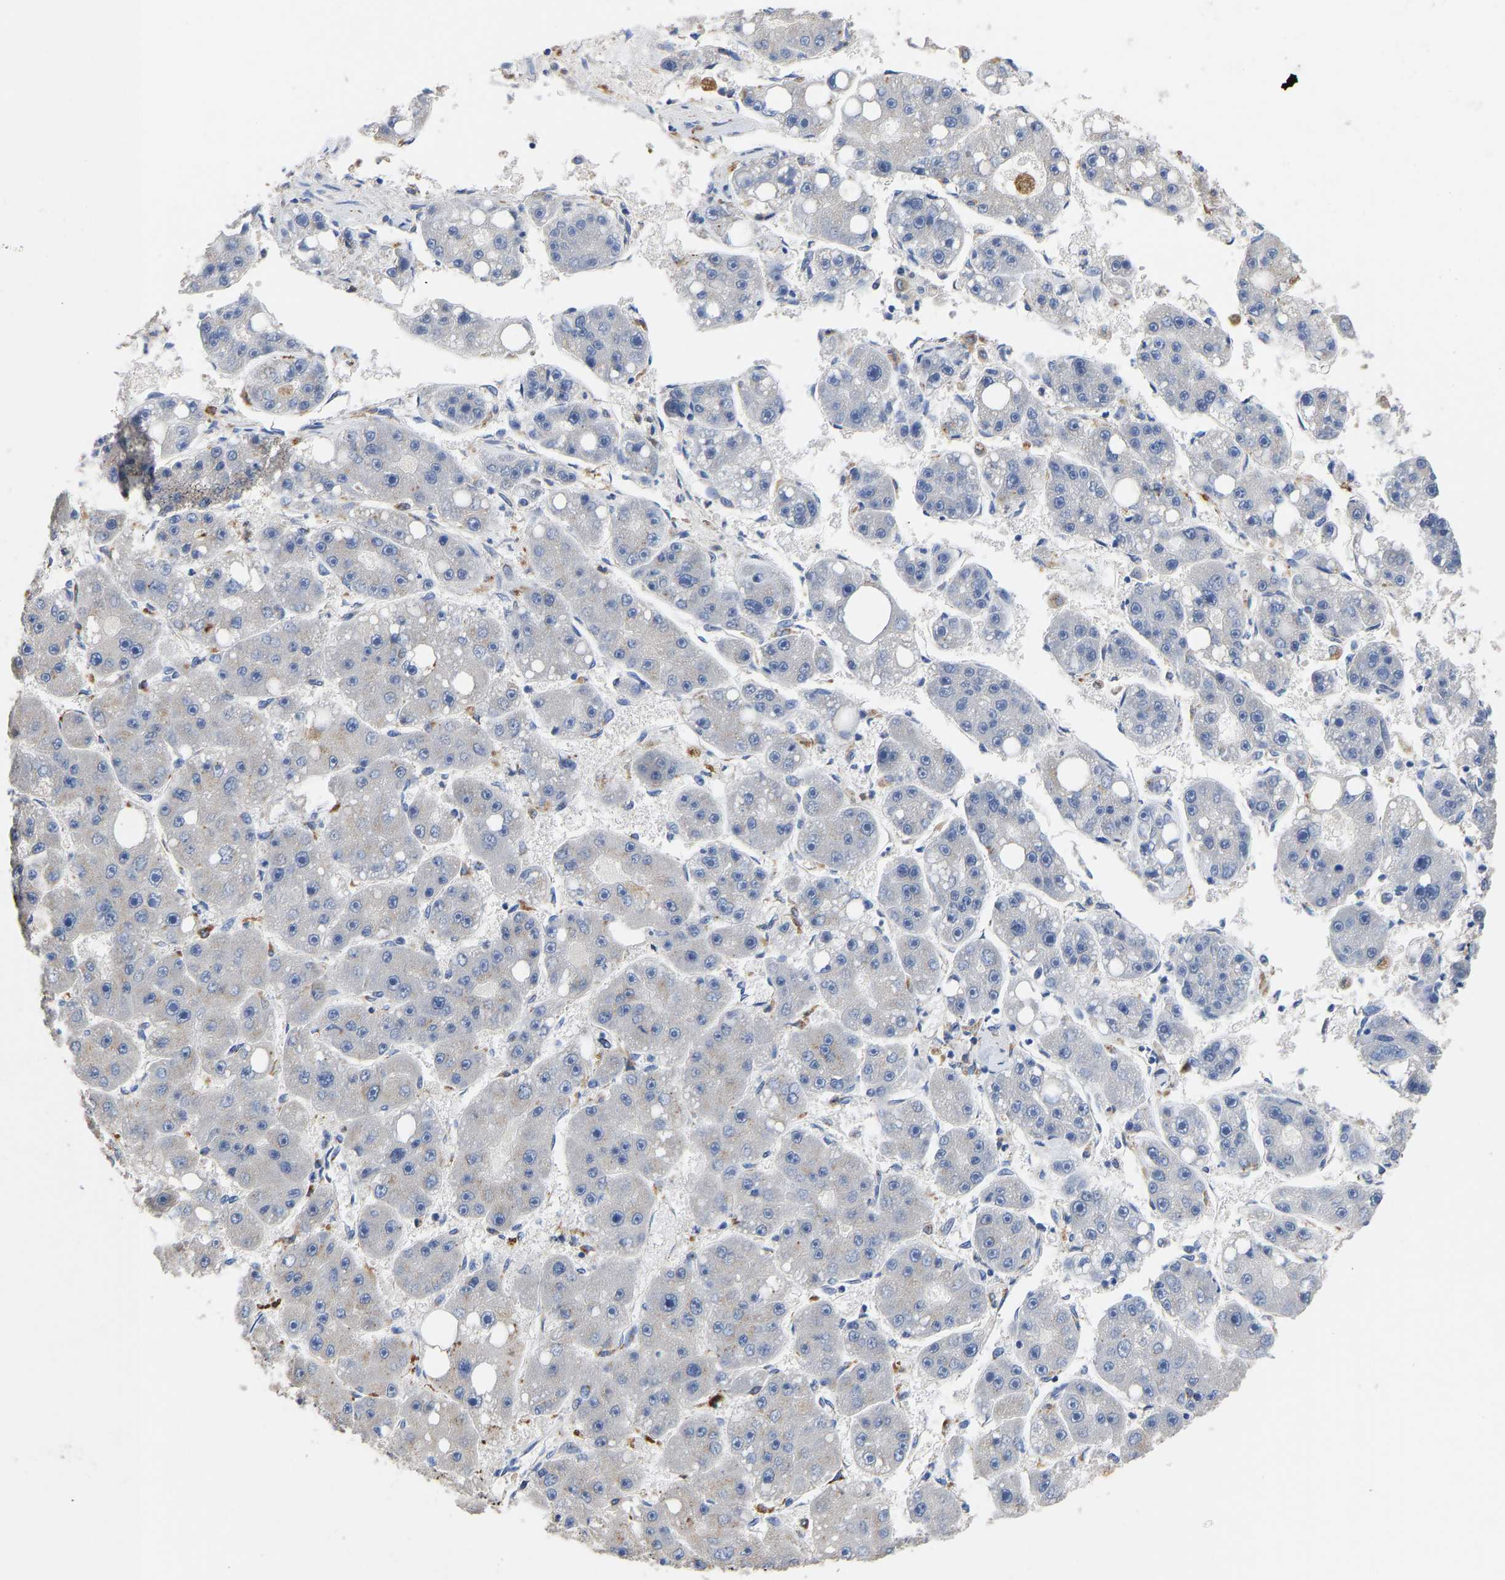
{"staining": {"intensity": "negative", "quantity": "none", "location": "none"}, "tissue": "liver cancer", "cell_type": "Tumor cells", "image_type": "cancer", "snomed": [{"axis": "morphology", "description": "Carcinoma, Hepatocellular, NOS"}, {"axis": "topography", "description": "Liver"}], "caption": "An image of human liver cancer (hepatocellular carcinoma) is negative for staining in tumor cells. (IHC, brightfield microscopy, high magnification).", "gene": "TMEM87A", "patient": {"sex": "female", "age": 61}}